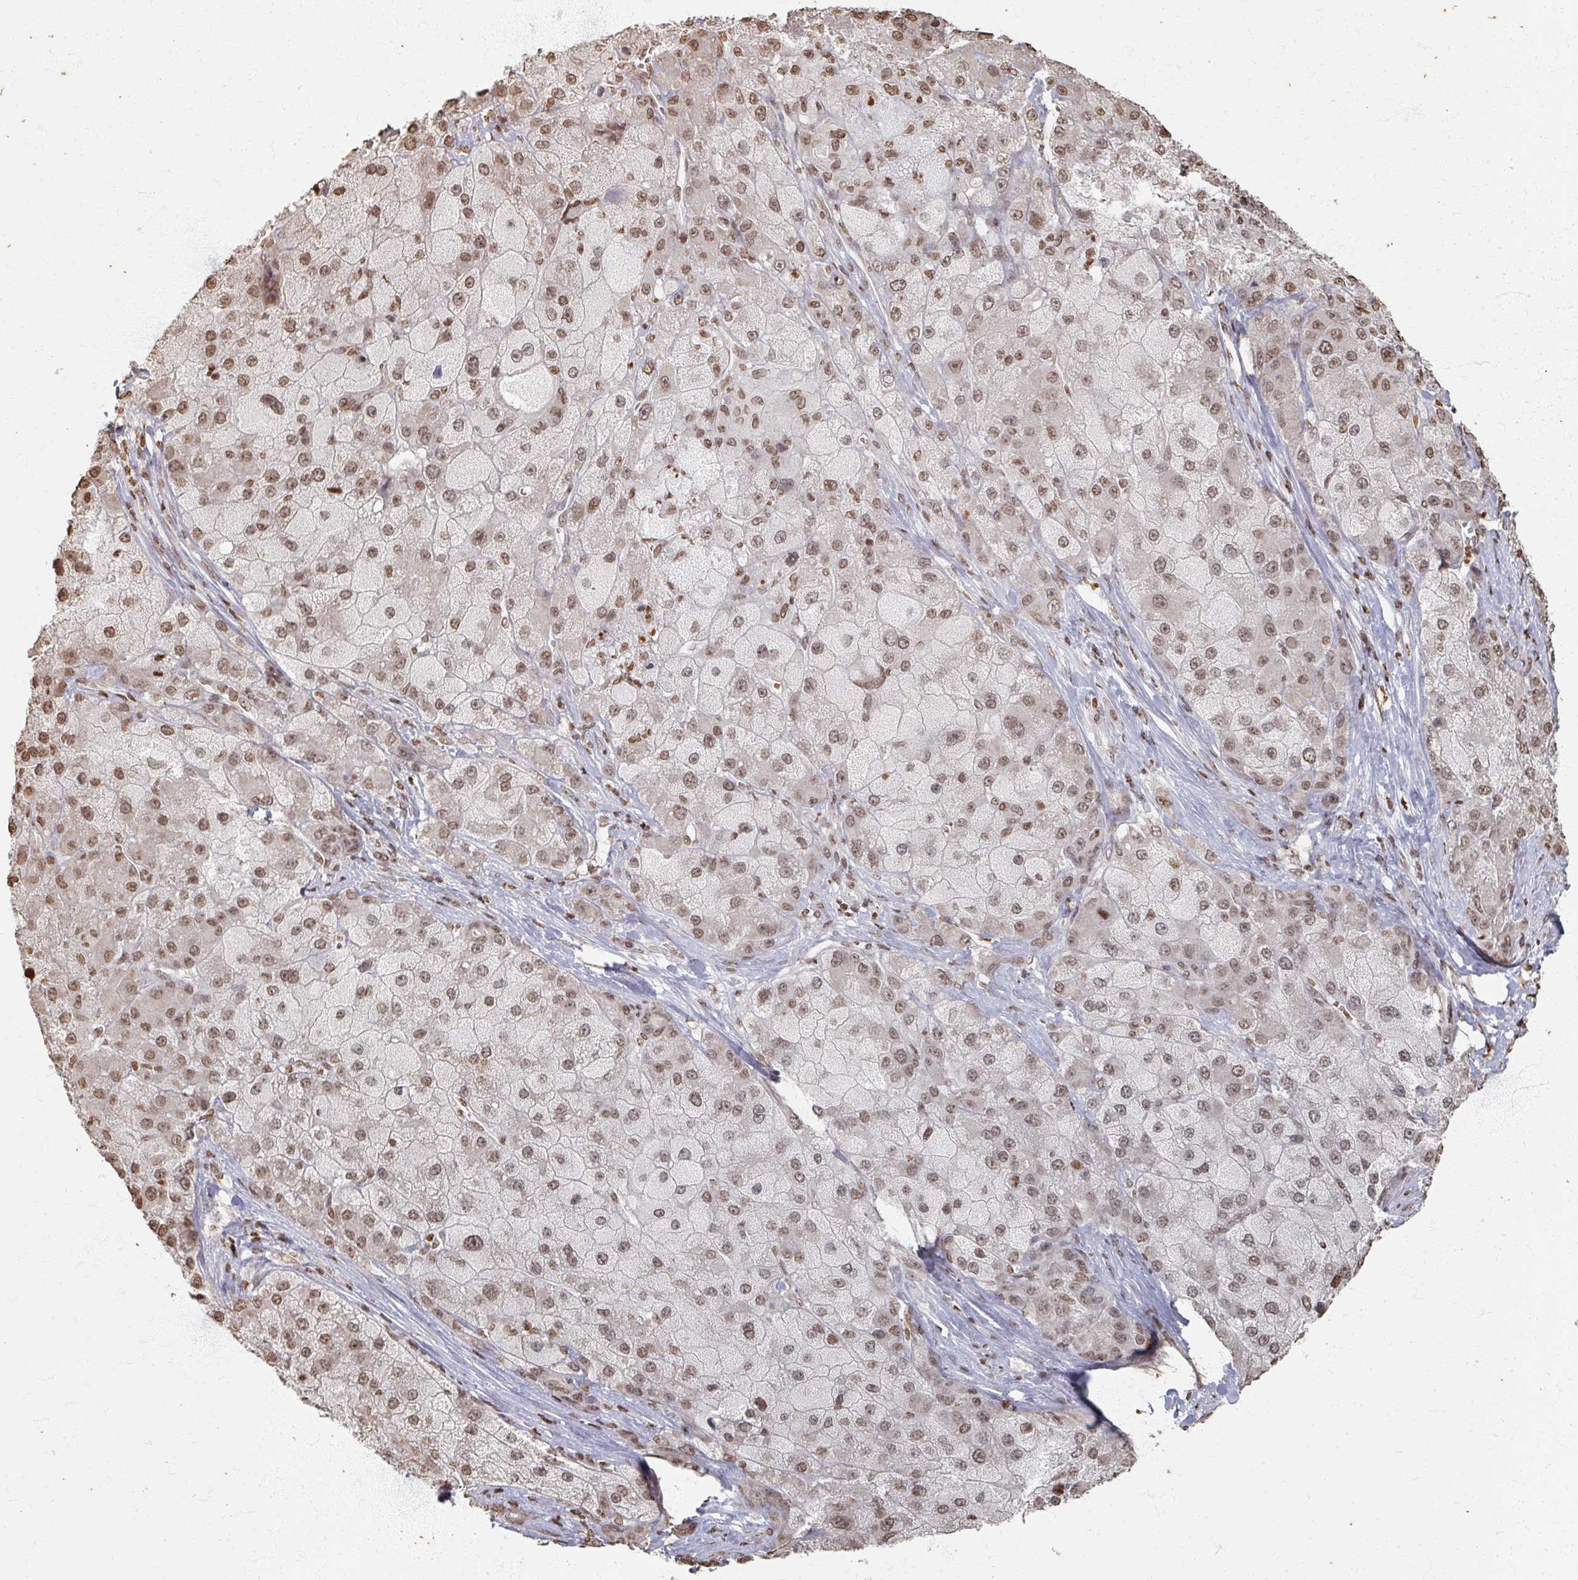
{"staining": {"intensity": "moderate", "quantity": ">75%", "location": "nuclear"}, "tissue": "liver cancer", "cell_type": "Tumor cells", "image_type": "cancer", "snomed": [{"axis": "morphology", "description": "Carcinoma, Hepatocellular, NOS"}, {"axis": "topography", "description": "Liver"}], "caption": "Tumor cells demonstrate medium levels of moderate nuclear staining in approximately >75% of cells in human liver cancer. (DAB IHC with brightfield microscopy, high magnification).", "gene": "DCUN1D5", "patient": {"sex": "male", "age": 67}}